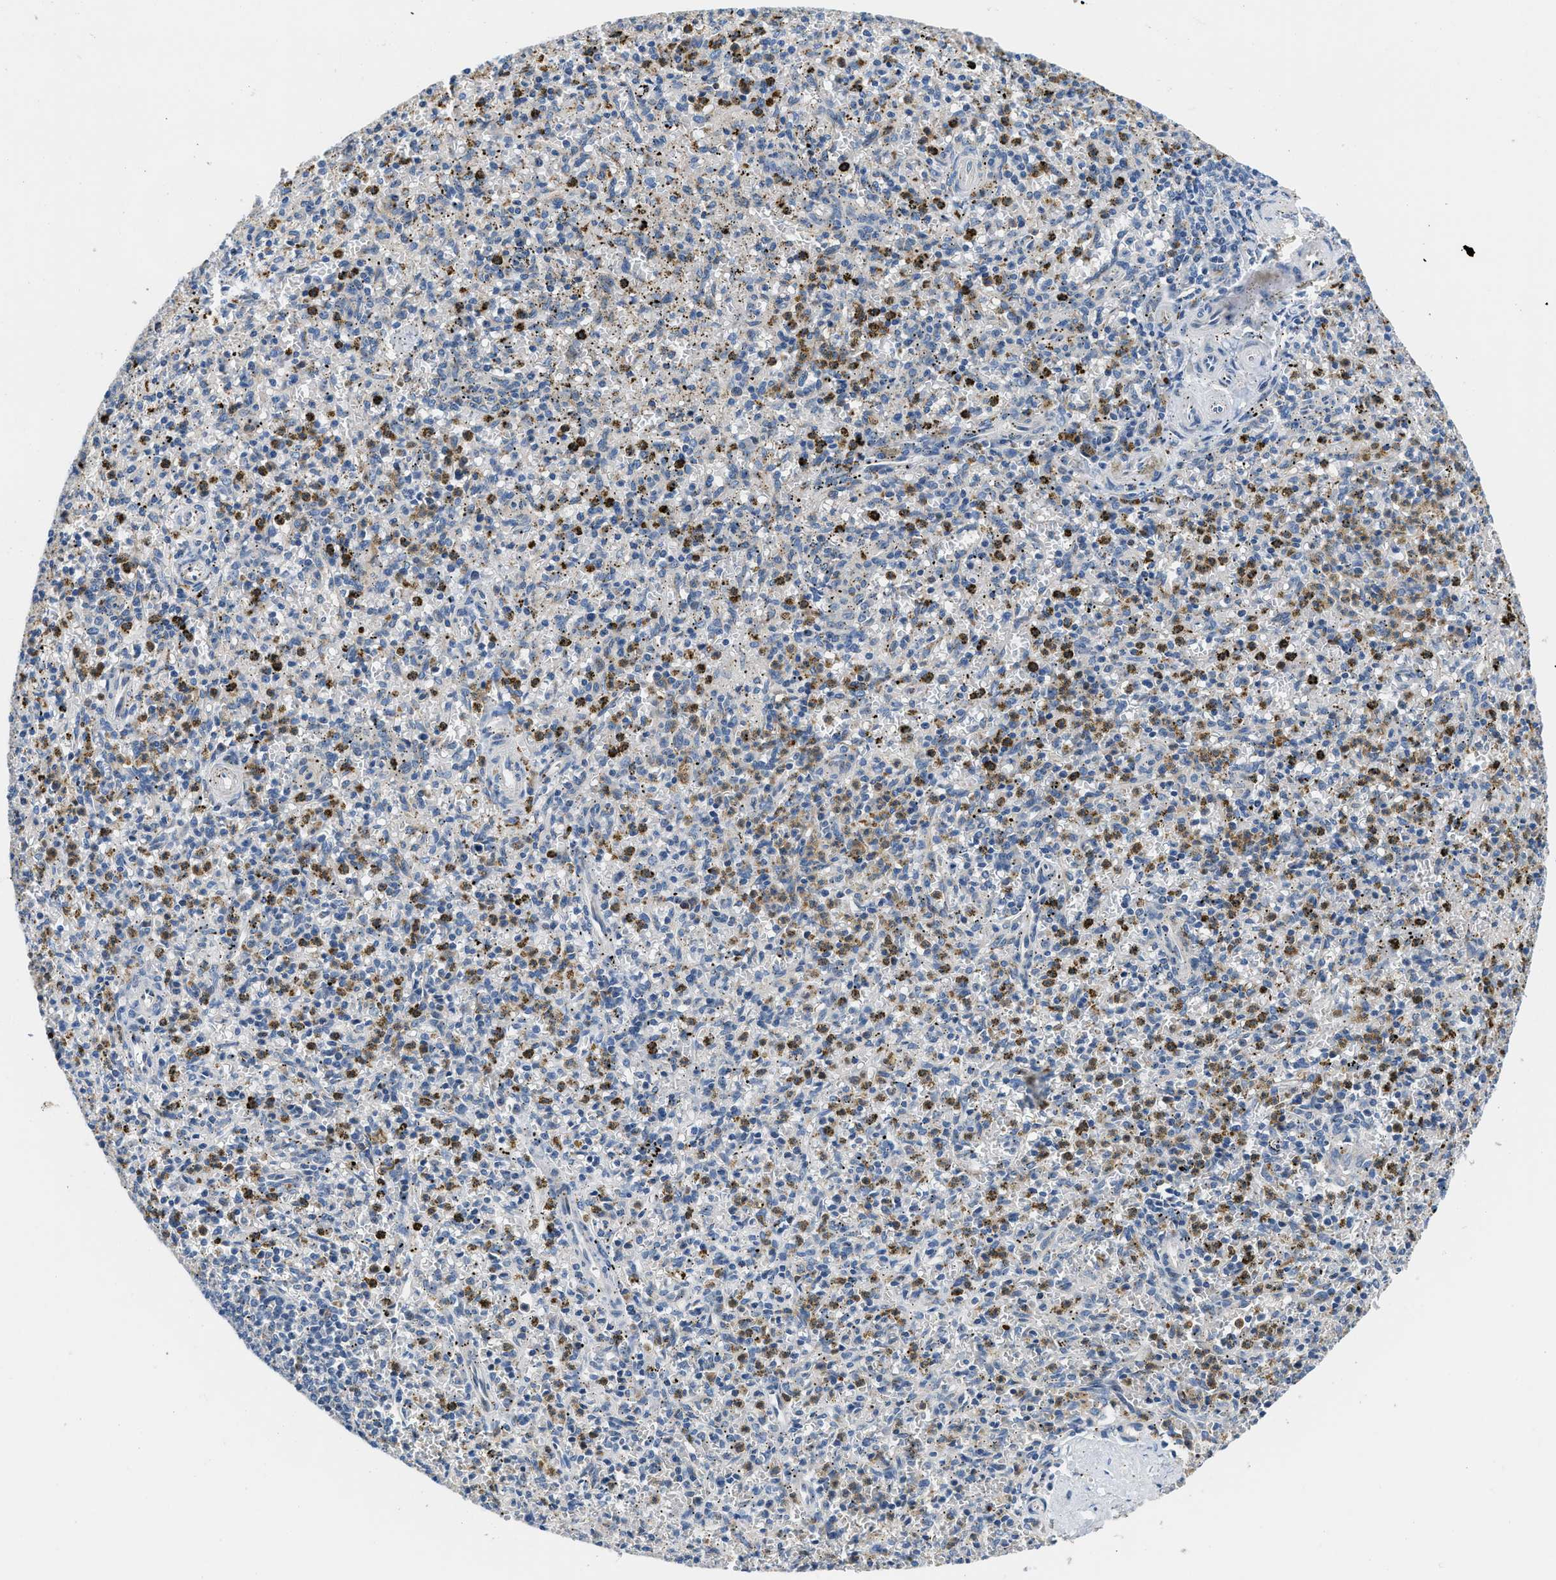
{"staining": {"intensity": "moderate", "quantity": "25%-75%", "location": "cytoplasmic/membranous"}, "tissue": "spleen", "cell_type": "Cells in red pulp", "image_type": "normal", "snomed": [{"axis": "morphology", "description": "Normal tissue, NOS"}, {"axis": "topography", "description": "Spleen"}], "caption": "Unremarkable spleen displays moderate cytoplasmic/membranous staining in approximately 25%-75% of cells in red pulp, visualized by immunohistochemistry. (Stains: DAB (3,3'-diaminobenzidine) in brown, nuclei in blue, Microscopy: brightfield microscopy at high magnification).", "gene": "ADGRE3", "patient": {"sex": "male", "age": 72}}